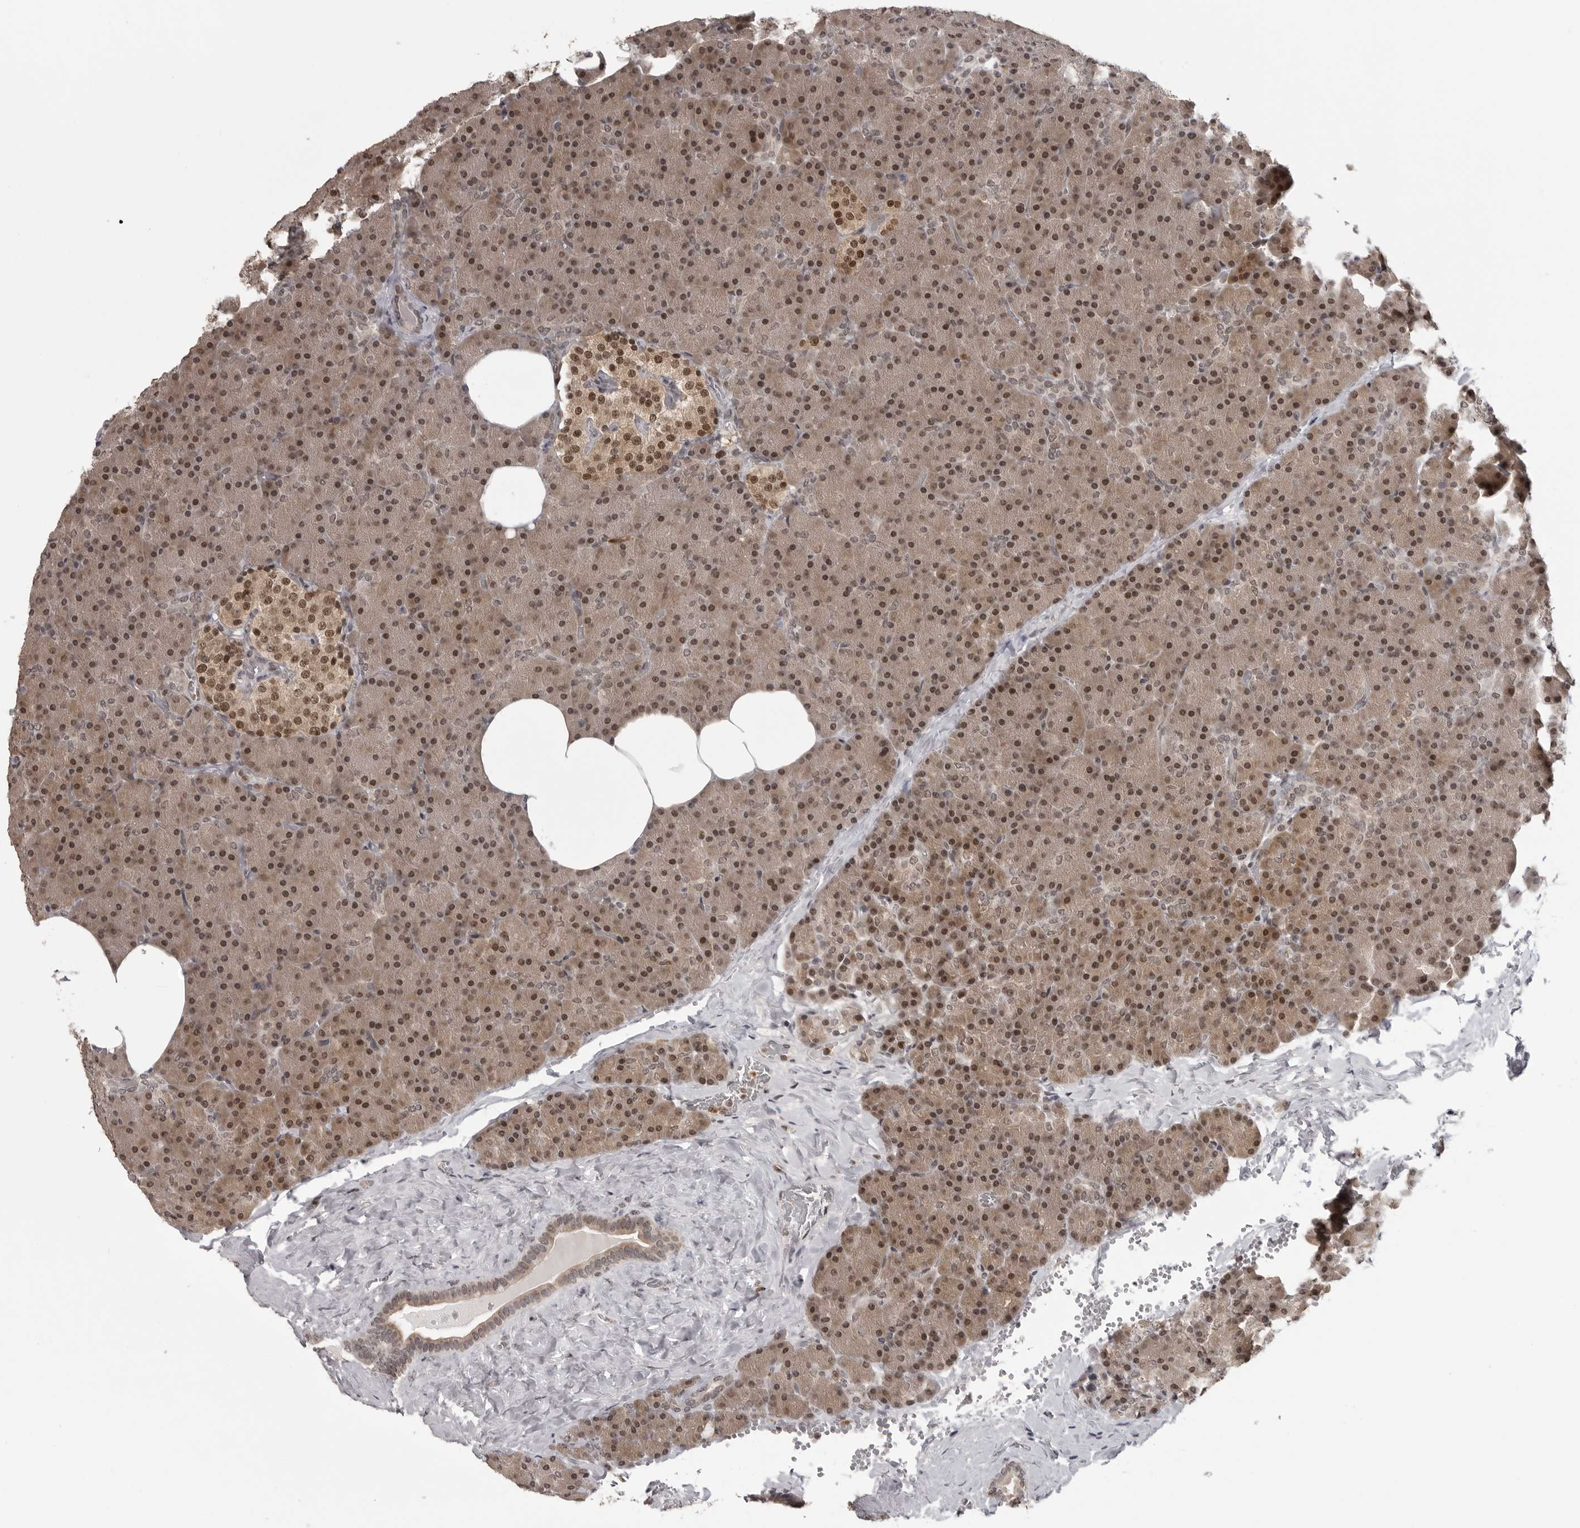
{"staining": {"intensity": "moderate", "quantity": ">75%", "location": "cytoplasmic/membranous,nuclear"}, "tissue": "pancreas", "cell_type": "Exocrine glandular cells", "image_type": "normal", "snomed": [{"axis": "morphology", "description": "Normal tissue, NOS"}, {"axis": "morphology", "description": "Carcinoid, malignant, NOS"}, {"axis": "topography", "description": "Pancreas"}], "caption": "Human pancreas stained with a protein marker exhibits moderate staining in exocrine glandular cells.", "gene": "PEG3", "patient": {"sex": "female", "age": 35}}